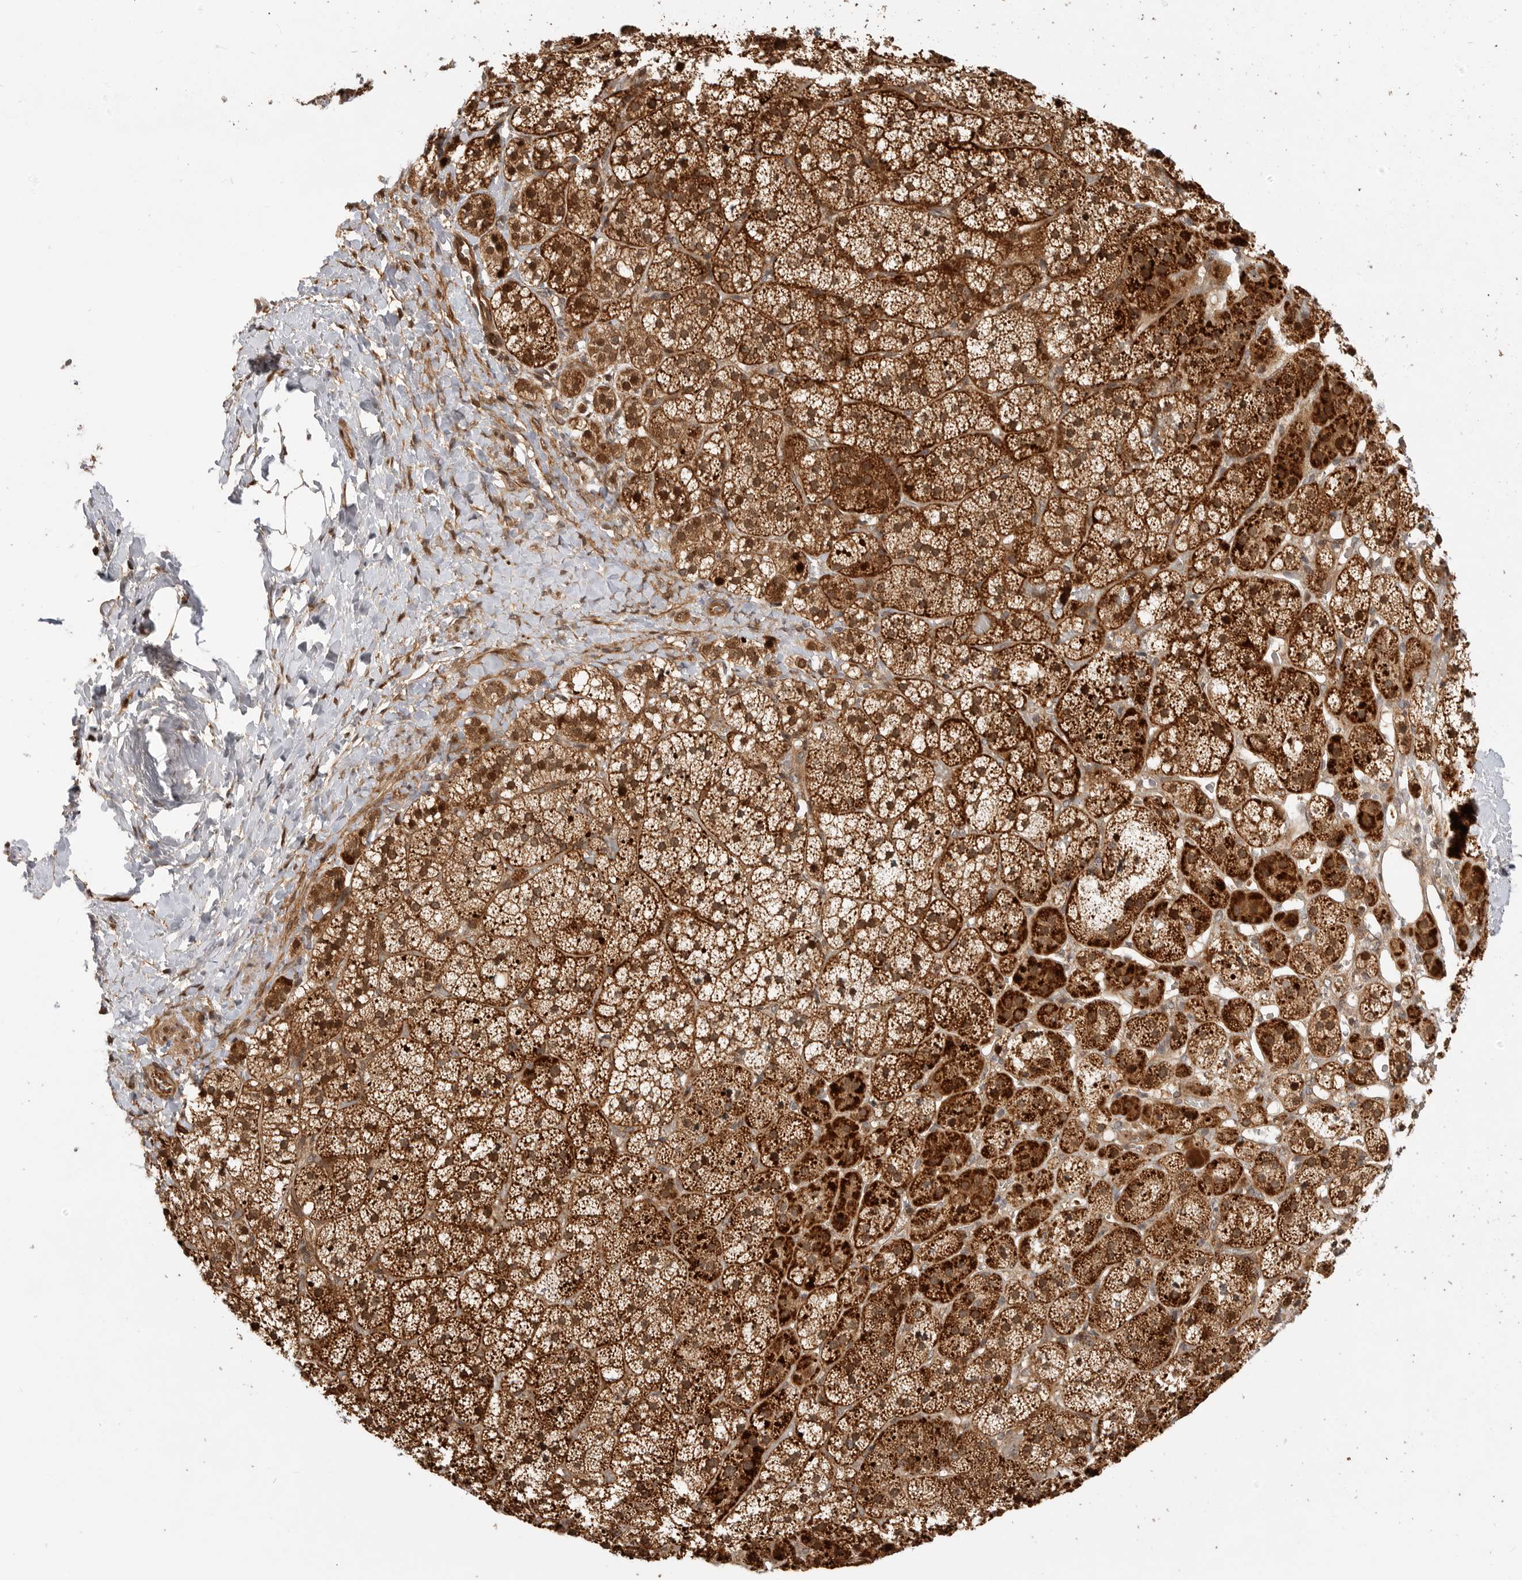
{"staining": {"intensity": "strong", "quantity": ">75%", "location": "cytoplasmic/membranous,nuclear"}, "tissue": "adrenal gland", "cell_type": "Glandular cells", "image_type": "normal", "snomed": [{"axis": "morphology", "description": "Normal tissue, NOS"}, {"axis": "topography", "description": "Adrenal gland"}], "caption": "This micrograph shows IHC staining of benign human adrenal gland, with high strong cytoplasmic/membranous,nuclear staining in about >75% of glandular cells.", "gene": "ADPRS", "patient": {"sex": "female", "age": 44}}